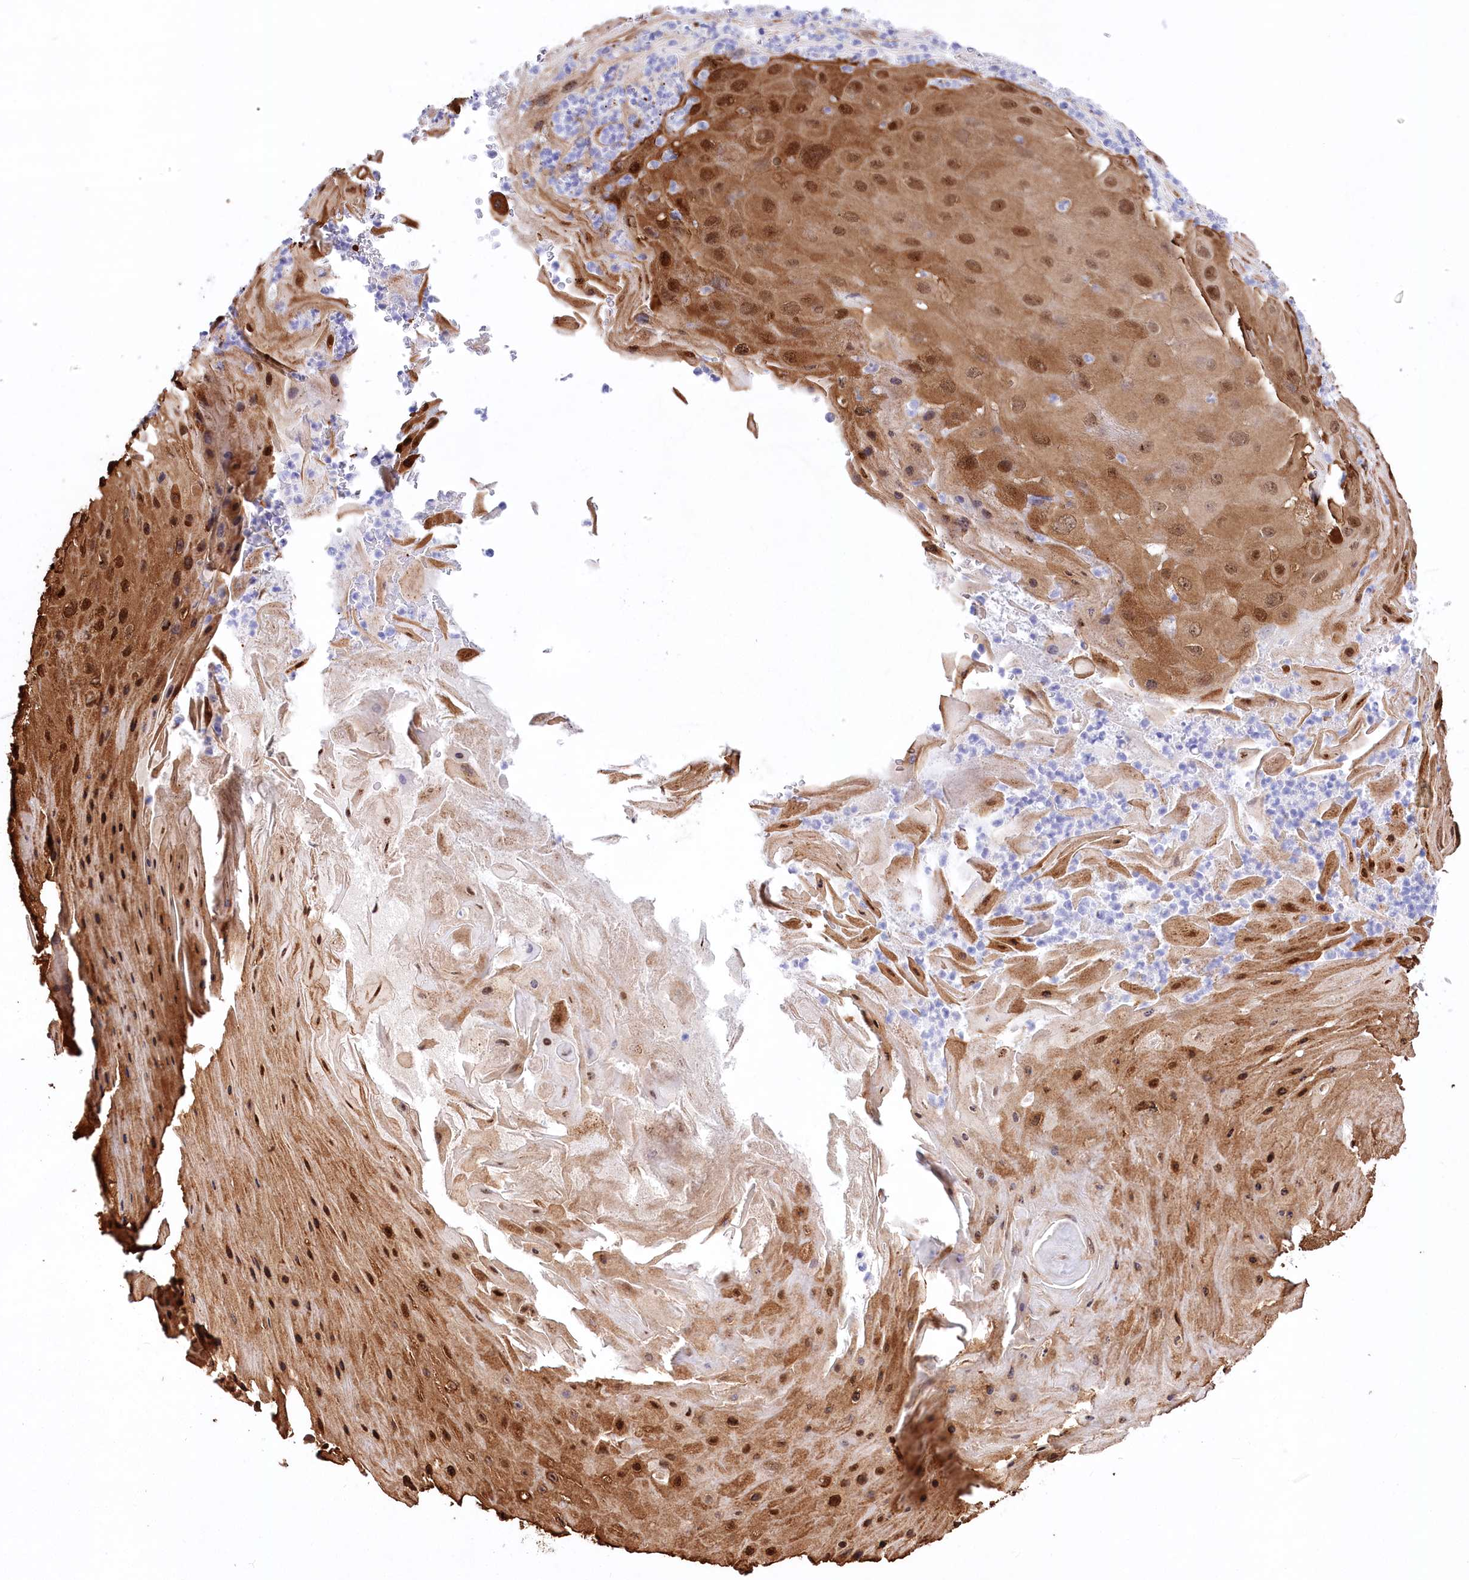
{"staining": {"intensity": "moderate", "quantity": "25%-75%", "location": "cytoplasmic/membranous,nuclear"}, "tissue": "skin cancer", "cell_type": "Tumor cells", "image_type": "cancer", "snomed": [{"axis": "morphology", "description": "Squamous cell carcinoma, NOS"}, {"axis": "topography", "description": "Skin"}], "caption": "Approximately 25%-75% of tumor cells in skin cancer (squamous cell carcinoma) exhibit moderate cytoplasmic/membranous and nuclear protein positivity as visualized by brown immunohistochemical staining.", "gene": "CEP164", "patient": {"sex": "female", "age": 88}}